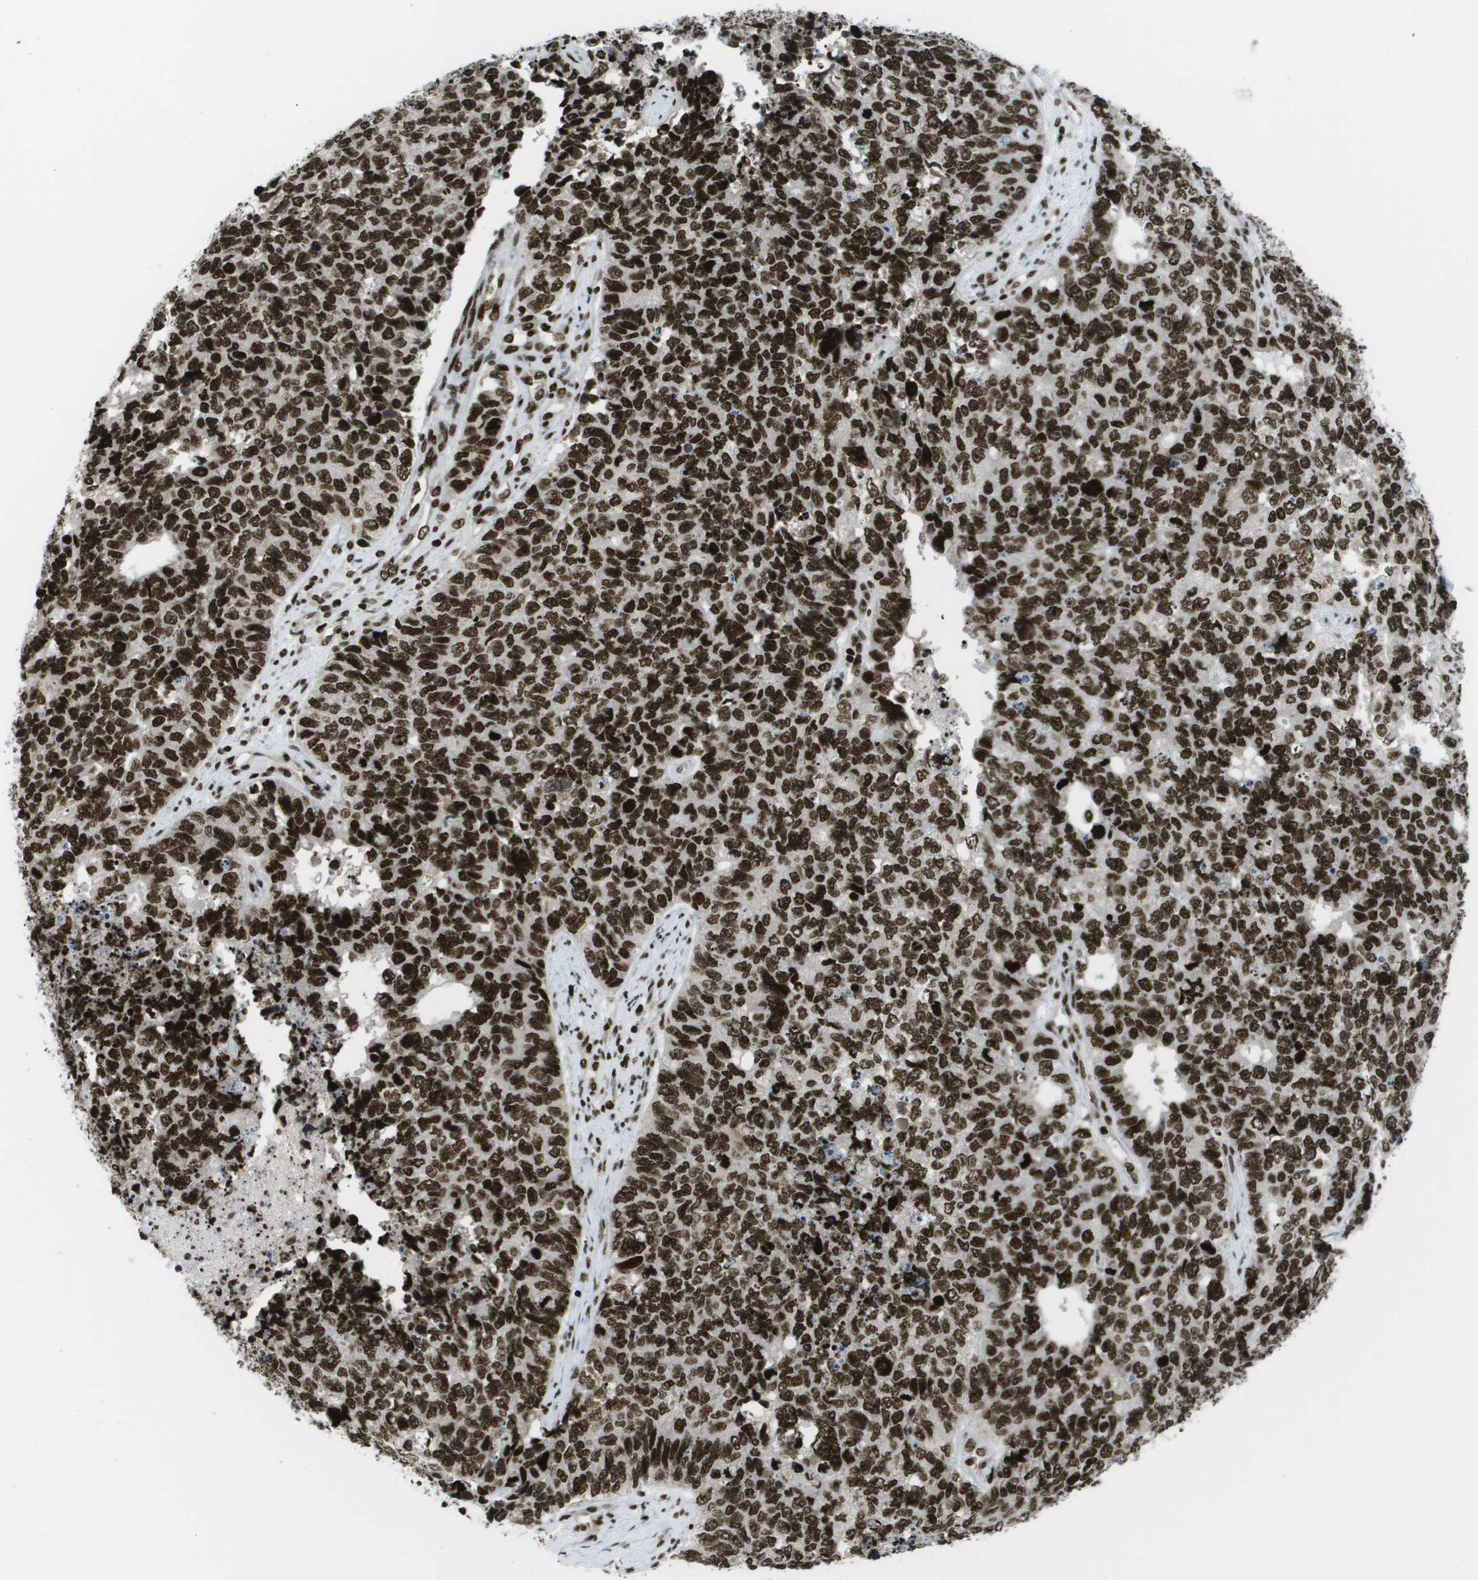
{"staining": {"intensity": "strong", "quantity": ">75%", "location": "nuclear"}, "tissue": "cervical cancer", "cell_type": "Tumor cells", "image_type": "cancer", "snomed": [{"axis": "morphology", "description": "Squamous cell carcinoma, NOS"}, {"axis": "topography", "description": "Cervix"}], "caption": "Immunohistochemical staining of human squamous cell carcinoma (cervical) exhibits high levels of strong nuclear positivity in about >75% of tumor cells. (DAB (3,3'-diaminobenzidine) IHC with brightfield microscopy, high magnification).", "gene": "GLYR1", "patient": {"sex": "female", "age": 63}}